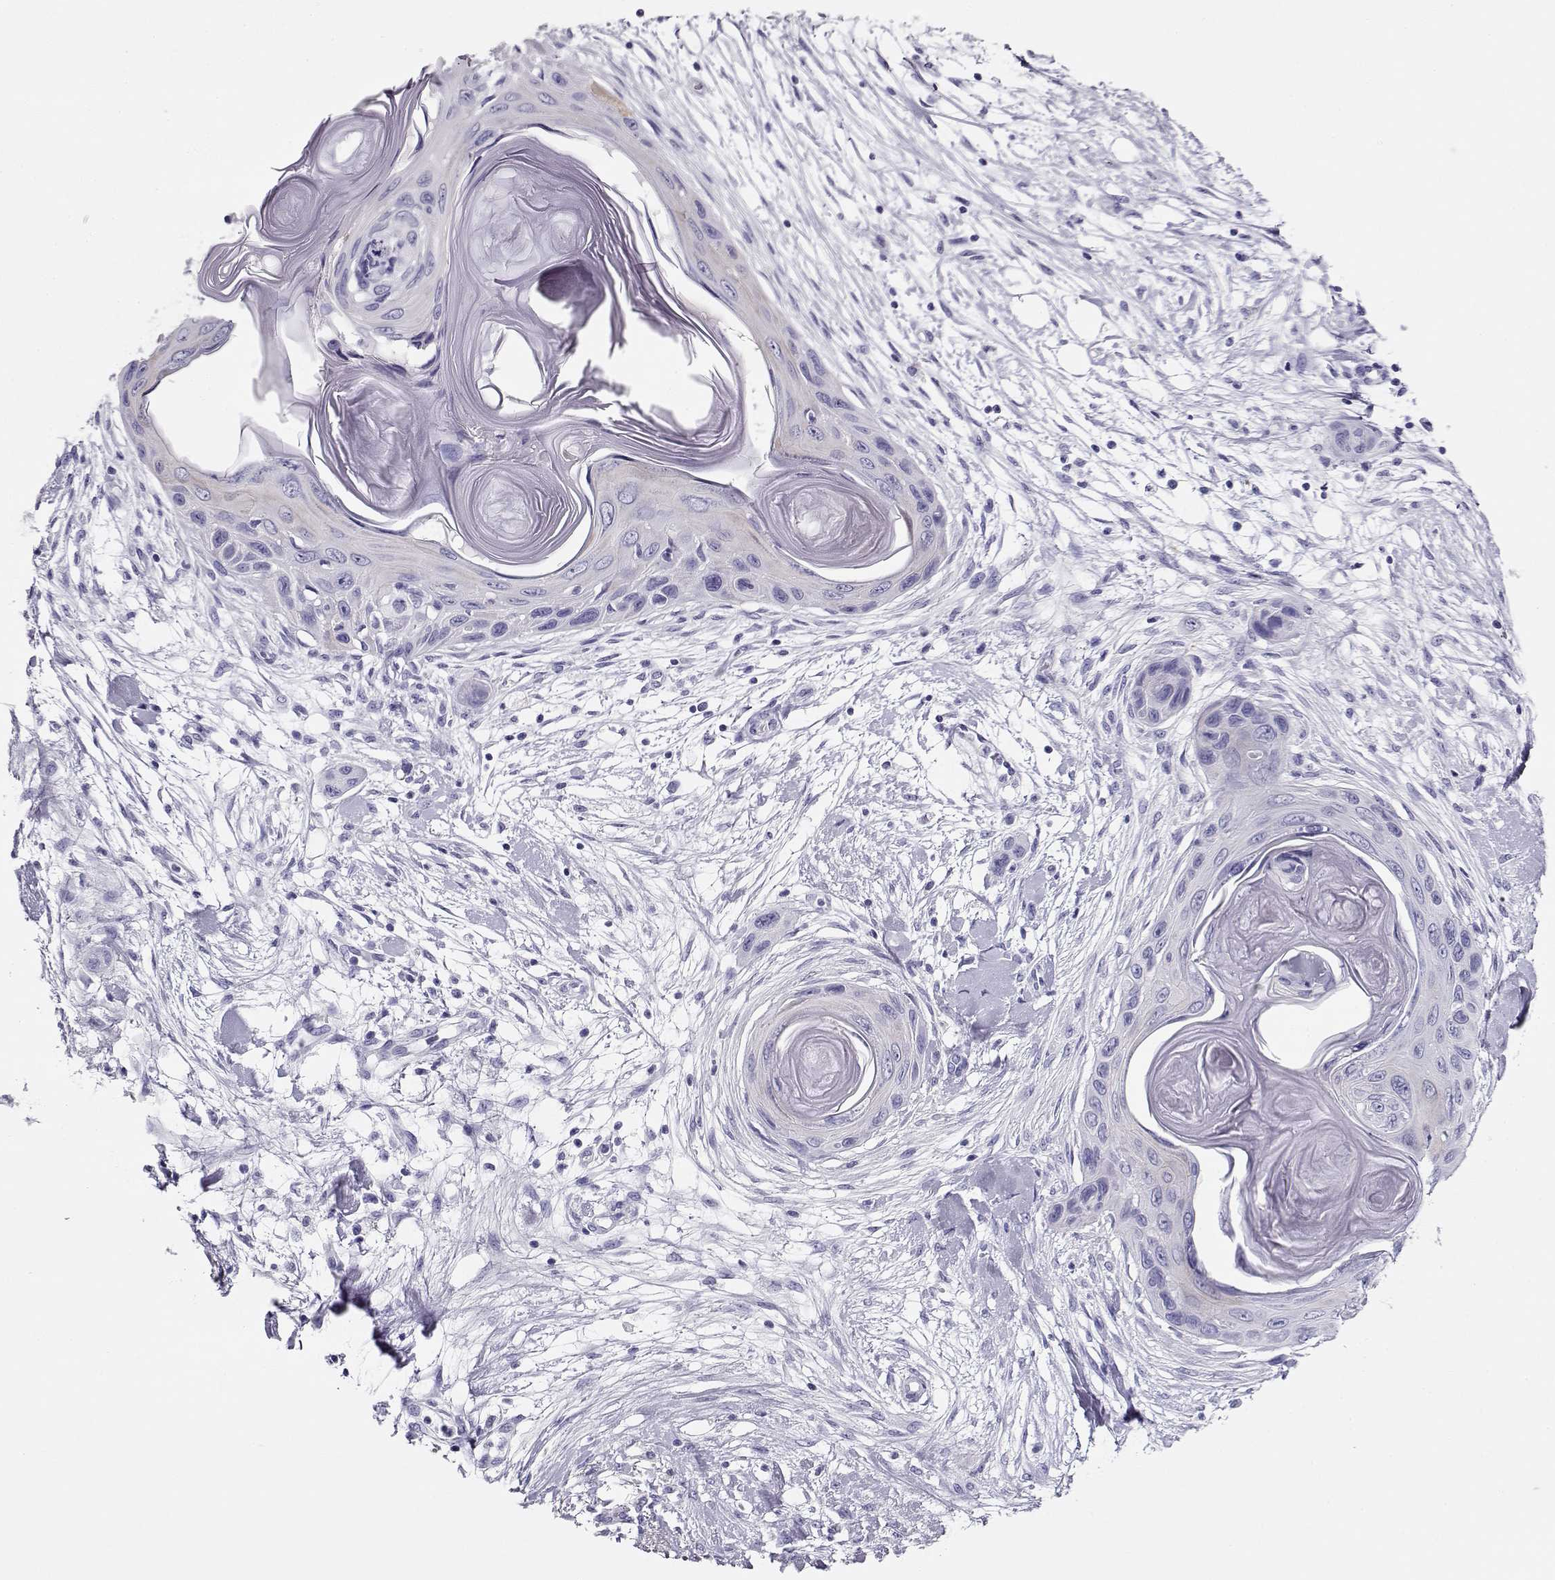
{"staining": {"intensity": "negative", "quantity": "none", "location": "none"}, "tissue": "skin cancer", "cell_type": "Tumor cells", "image_type": "cancer", "snomed": [{"axis": "morphology", "description": "Squamous cell carcinoma, NOS"}, {"axis": "topography", "description": "Skin"}], "caption": "This micrograph is of skin cancer stained with IHC to label a protein in brown with the nuclei are counter-stained blue. There is no staining in tumor cells.", "gene": "CRX", "patient": {"sex": "male", "age": 79}}